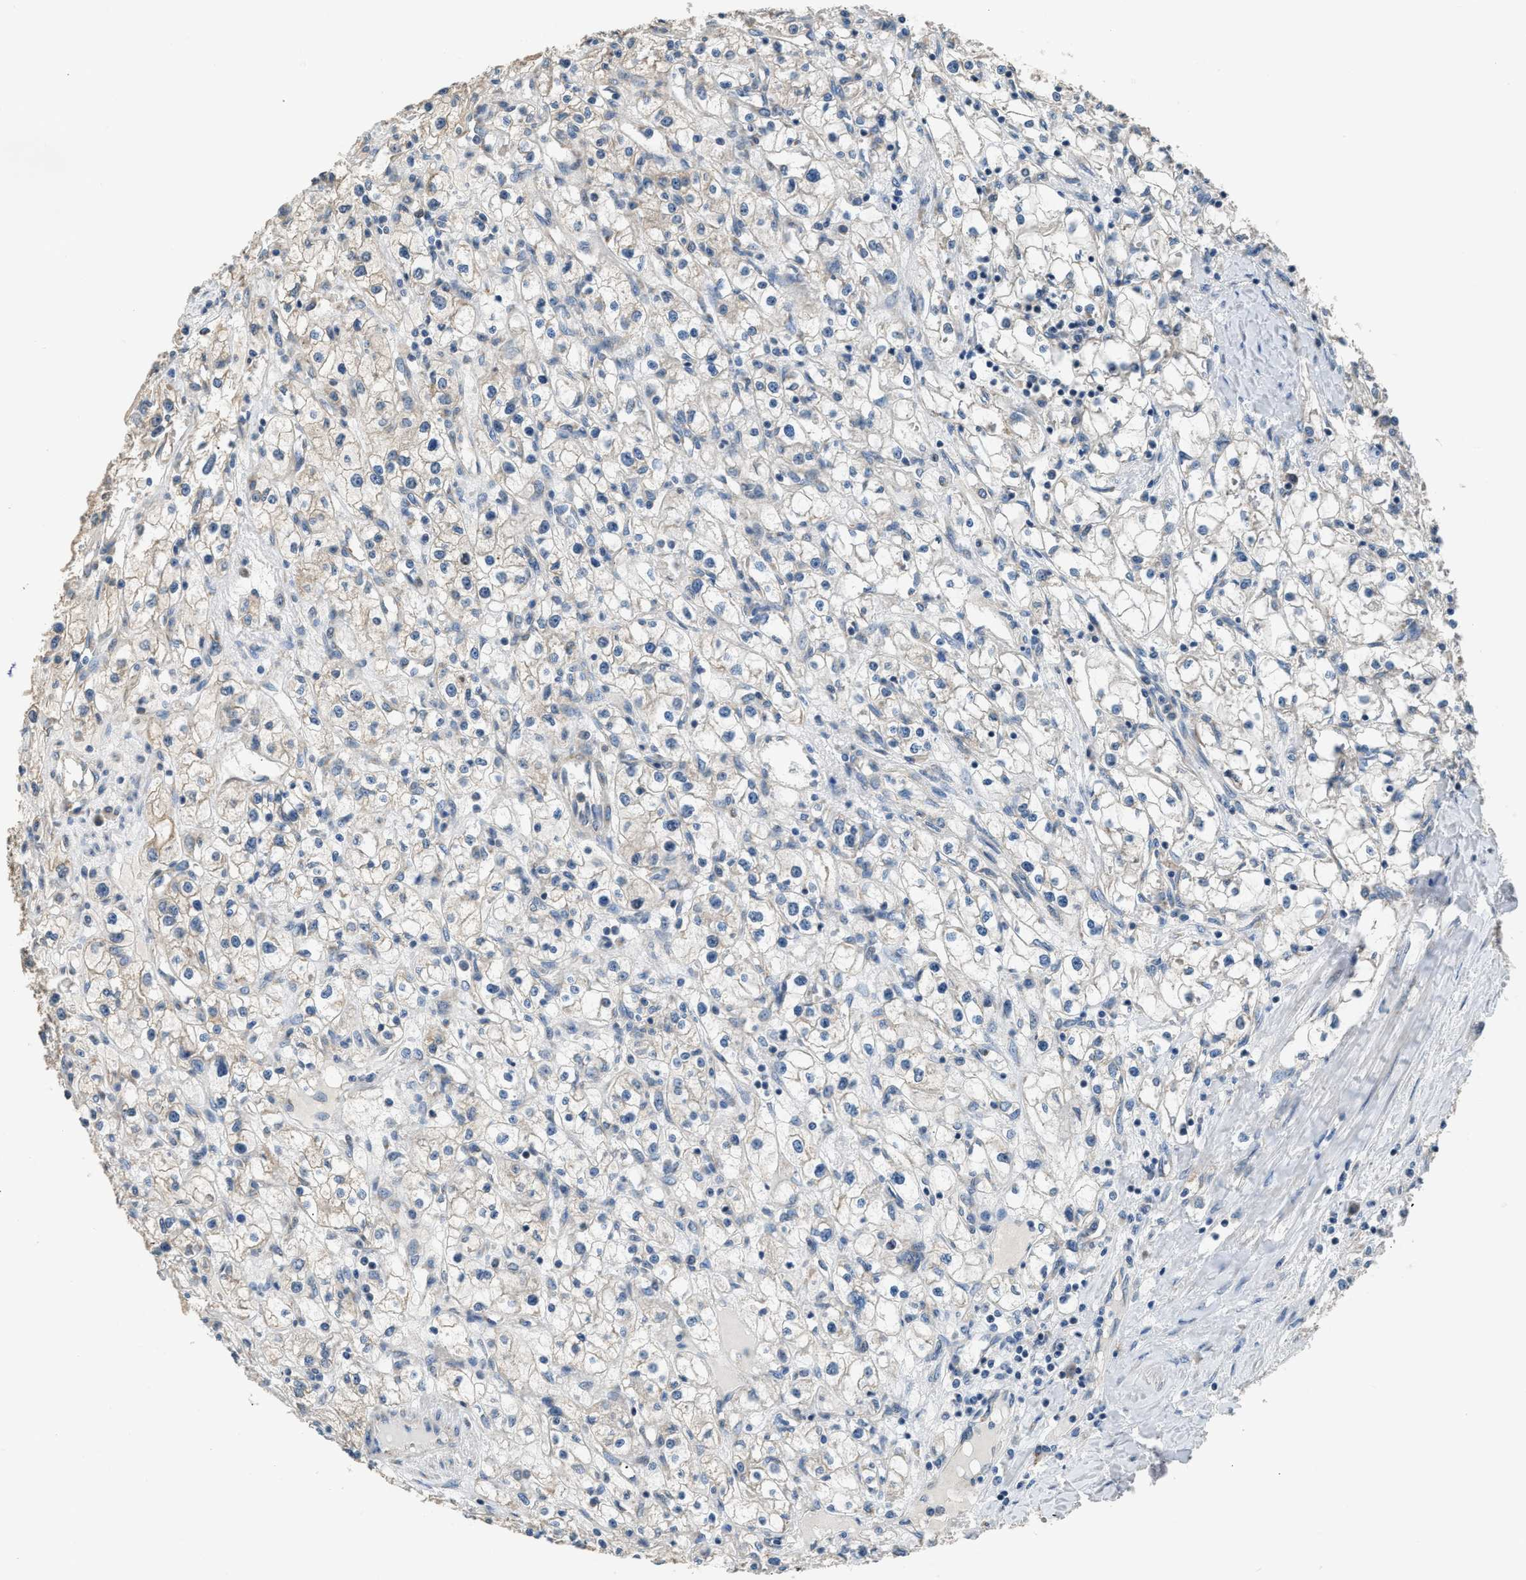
{"staining": {"intensity": "negative", "quantity": "none", "location": "none"}, "tissue": "renal cancer", "cell_type": "Tumor cells", "image_type": "cancer", "snomed": [{"axis": "morphology", "description": "Adenocarcinoma, NOS"}, {"axis": "topography", "description": "Kidney"}], "caption": "This is an immunohistochemistry photomicrograph of human renal adenocarcinoma. There is no staining in tumor cells.", "gene": "TMEM150A", "patient": {"sex": "male", "age": 56}}